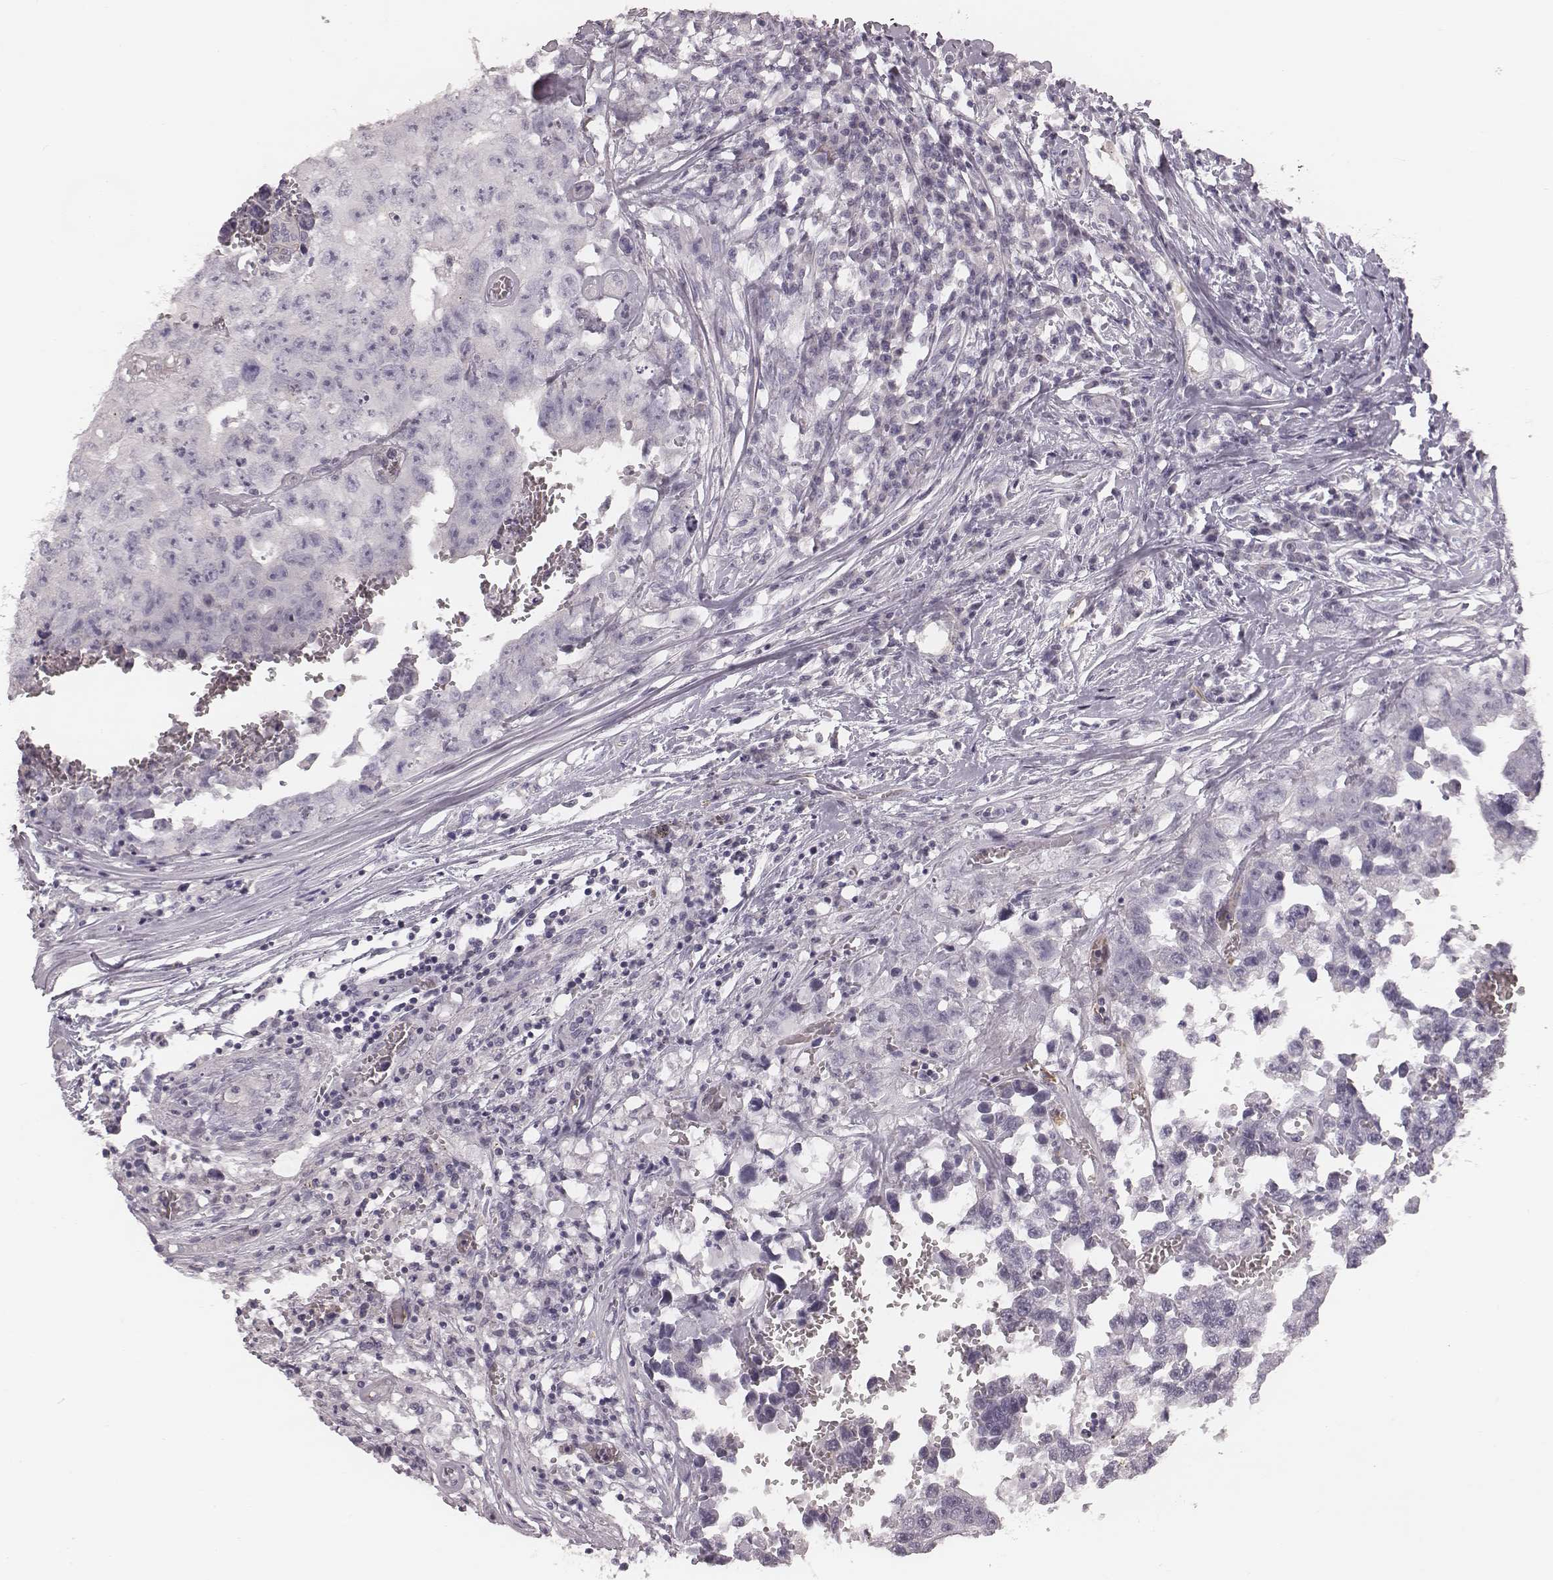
{"staining": {"intensity": "negative", "quantity": "none", "location": "none"}, "tissue": "testis cancer", "cell_type": "Tumor cells", "image_type": "cancer", "snomed": [{"axis": "morphology", "description": "Carcinoma, Embryonal, NOS"}, {"axis": "topography", "description": "Testis"}], "caption": "Tumor cells are negative for brown protein staining in testis cancer. Brightfield microscopy of immunohistochemistry stained with DAB (3,3'-diaminobenzidine) (brown) and hematoxylin (blue), captured at high magnification.", "gene": "SPA17", "patient": {"sex": "male", "age": 36}}